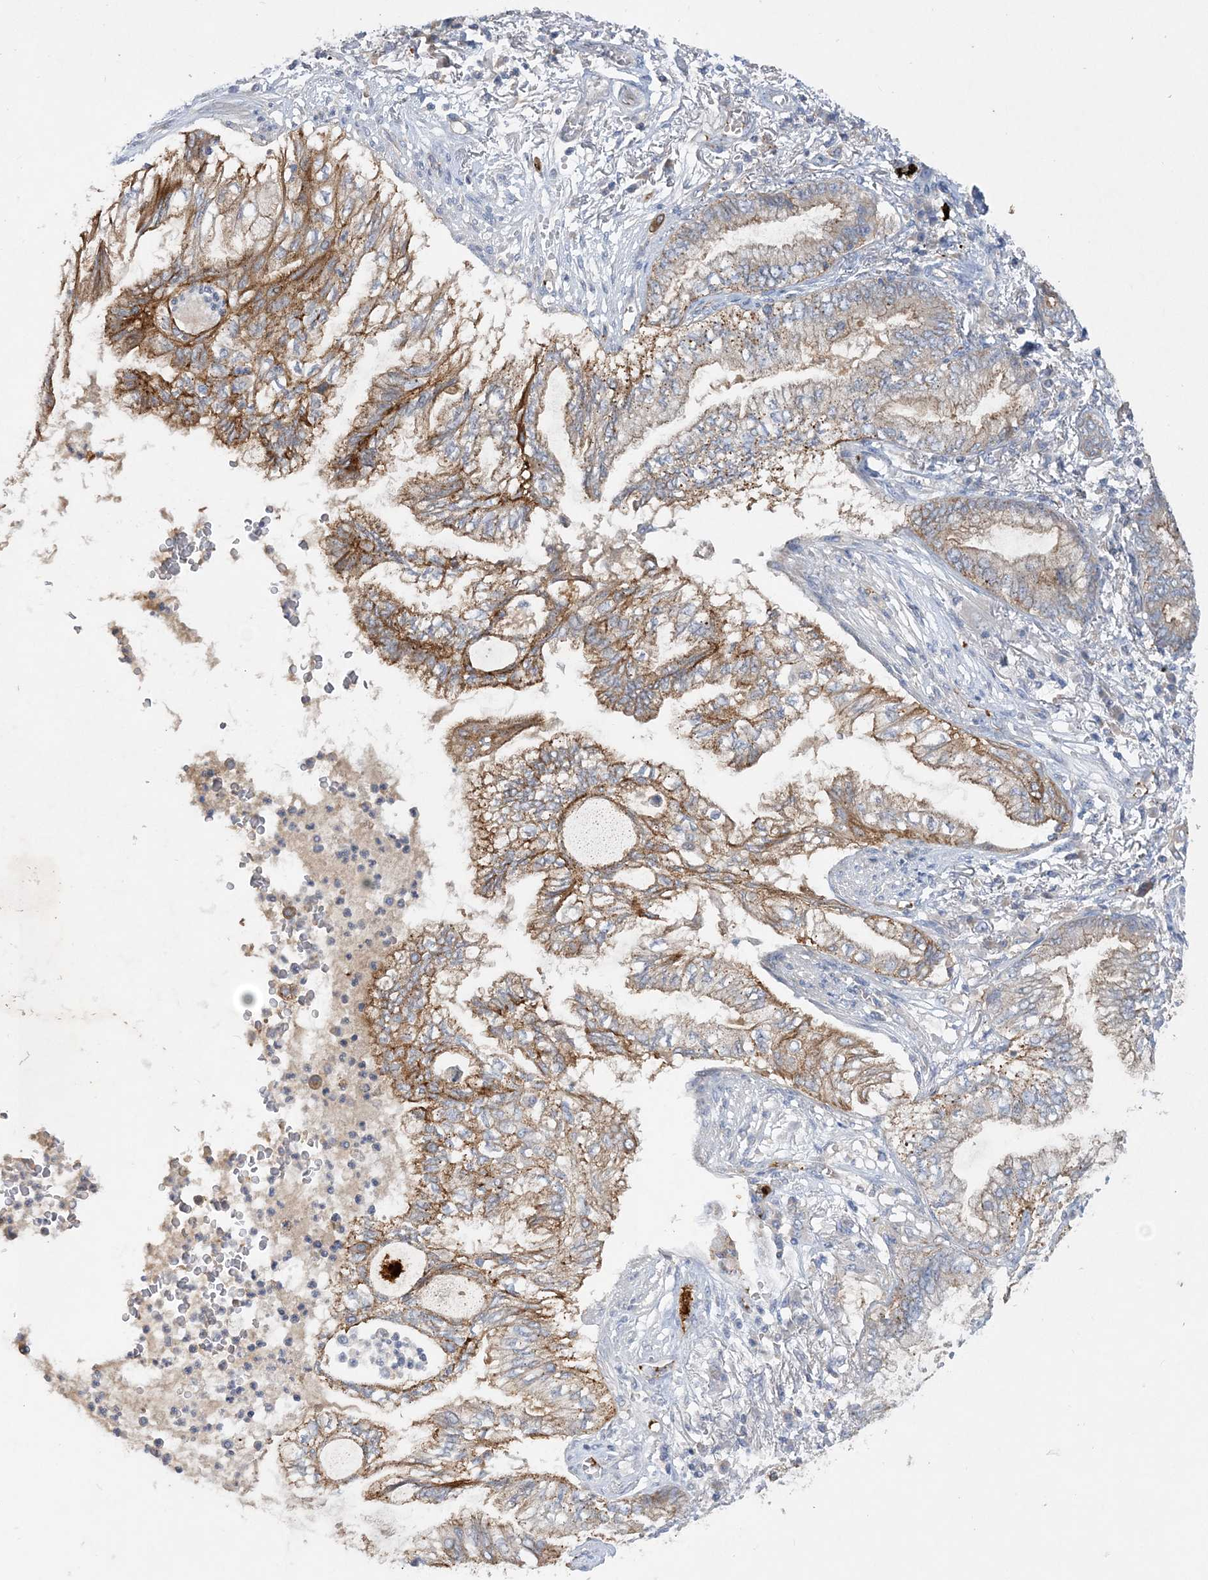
{"staining": {"intensity": "moderate", "quantity": ">75%", "location": "cytoplasmic/membranous"}, "tissue": "lung cancer", "cell_type": "Tumor cells", "image_type": "cancer", "snomed": [{"axis": "morphology", "description": "Adenocarcinoma, NOS"}, {"axis": "topography", "description": "Lung"}], "caption": "Immunohistochemistry (DAB (3,3'-diaminobenzidine)) staining of human lung adenocarcinoma demonstrates moderate cytoplasmic/membranous protein expression in approximately >75% of tumor cells.", "gene": "ADCK2", "patient": {"sex": "female", "age": 70}}